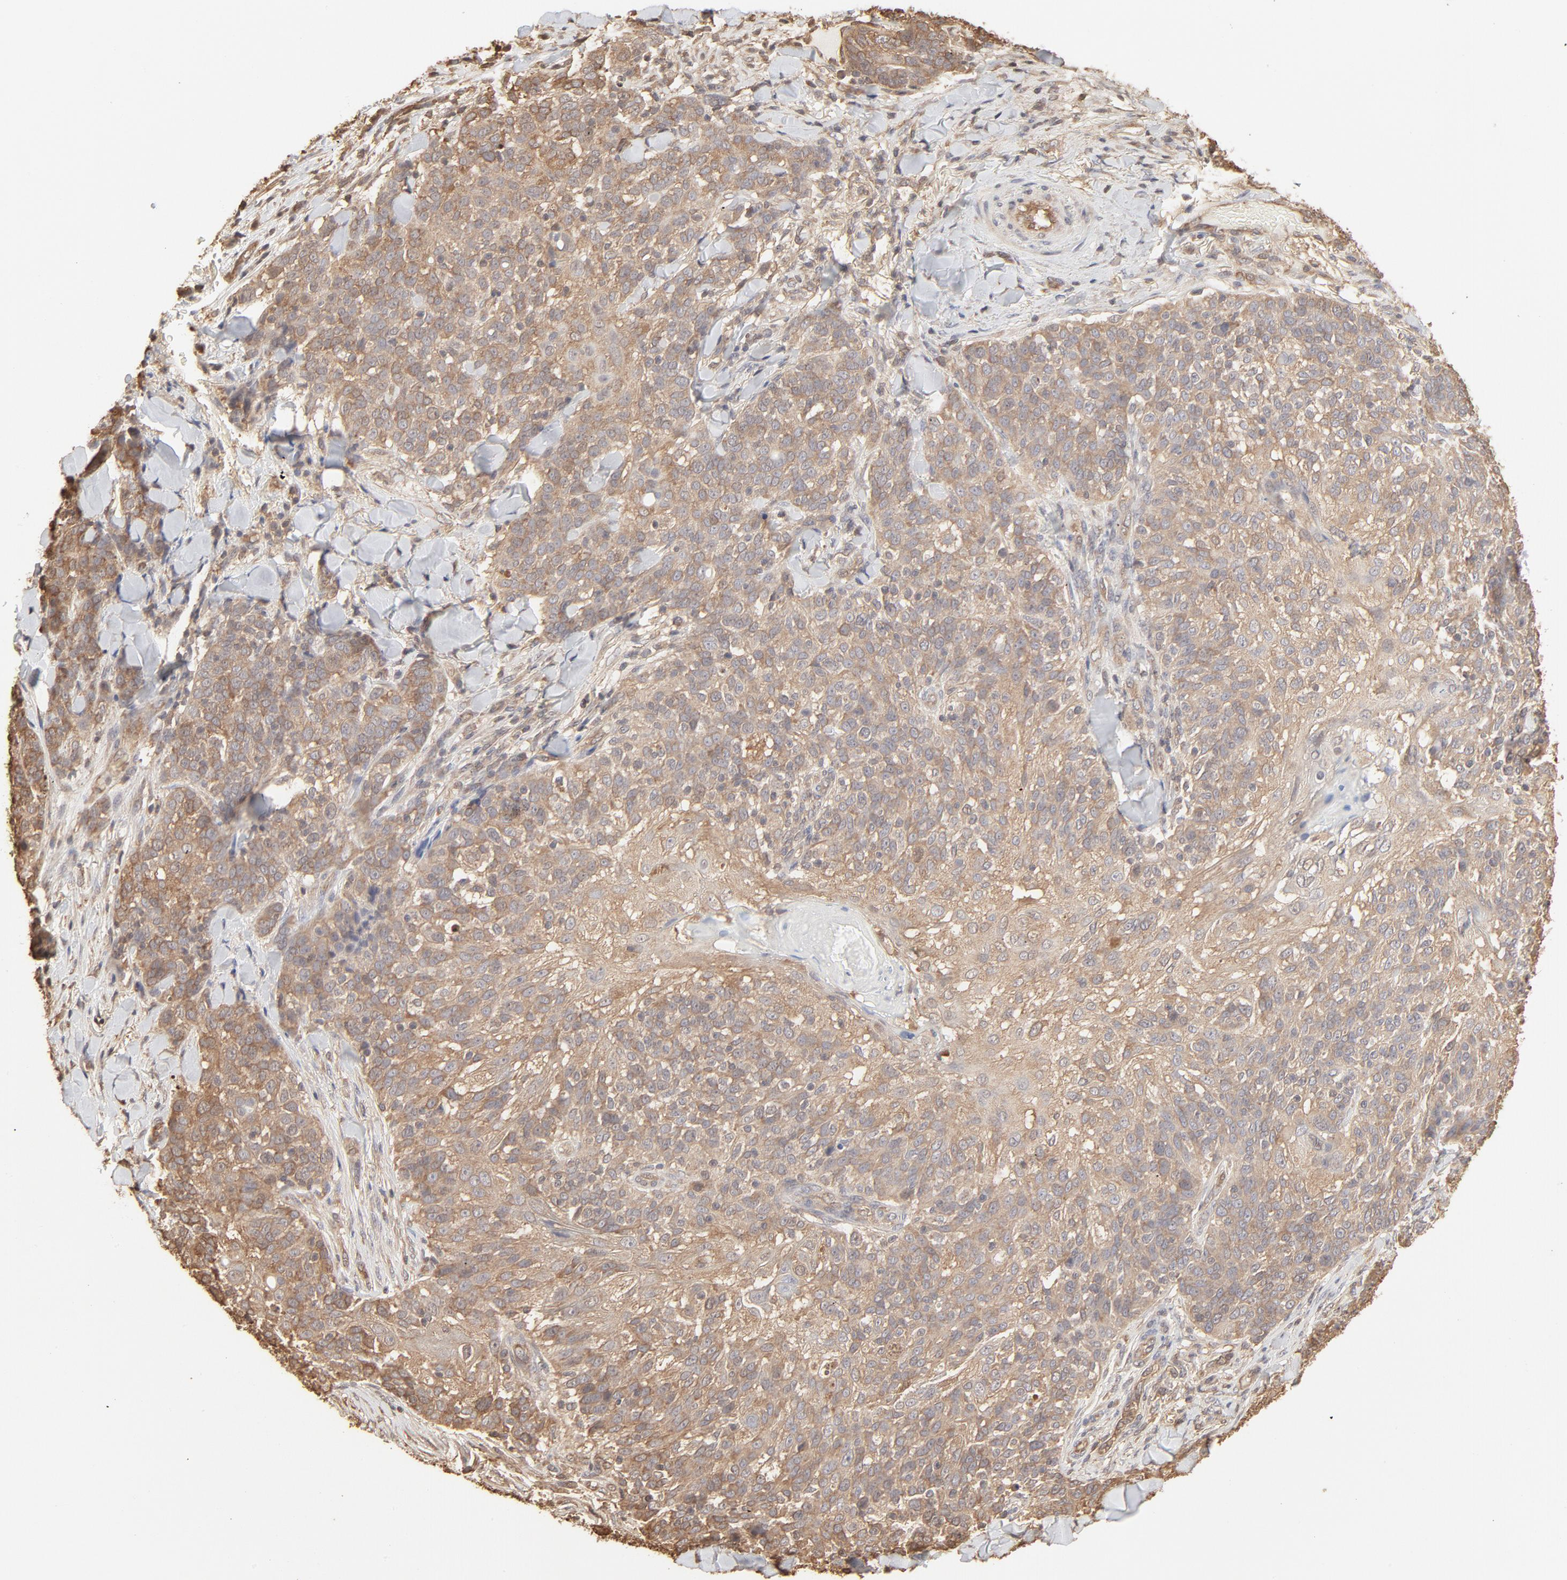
{"staining": {"intensity": "moderate", "quantity": ">75%", "location": "cytoplasmic/membranous"}, "tissue": "skin cancer", "cell_type": "Tumor cells", "image_type": "cancer", "snomed": [{"axis": "morphology", "description": "Normal tissue, NOS"}, {"axis": "morphology", "description": "Squamous cell carcinoma, NOS"}, {"axis": "topography", "description": "Skin"}], "caption": "Immunohistochemistry of human skin squamous cell carcinoma demonstrates medium levels of moderate cytoplasmic/membranous expression in about >75% of tumor cells.", "gene": "PPP2CA", "patient": {"sex": "female", "age": 83}}